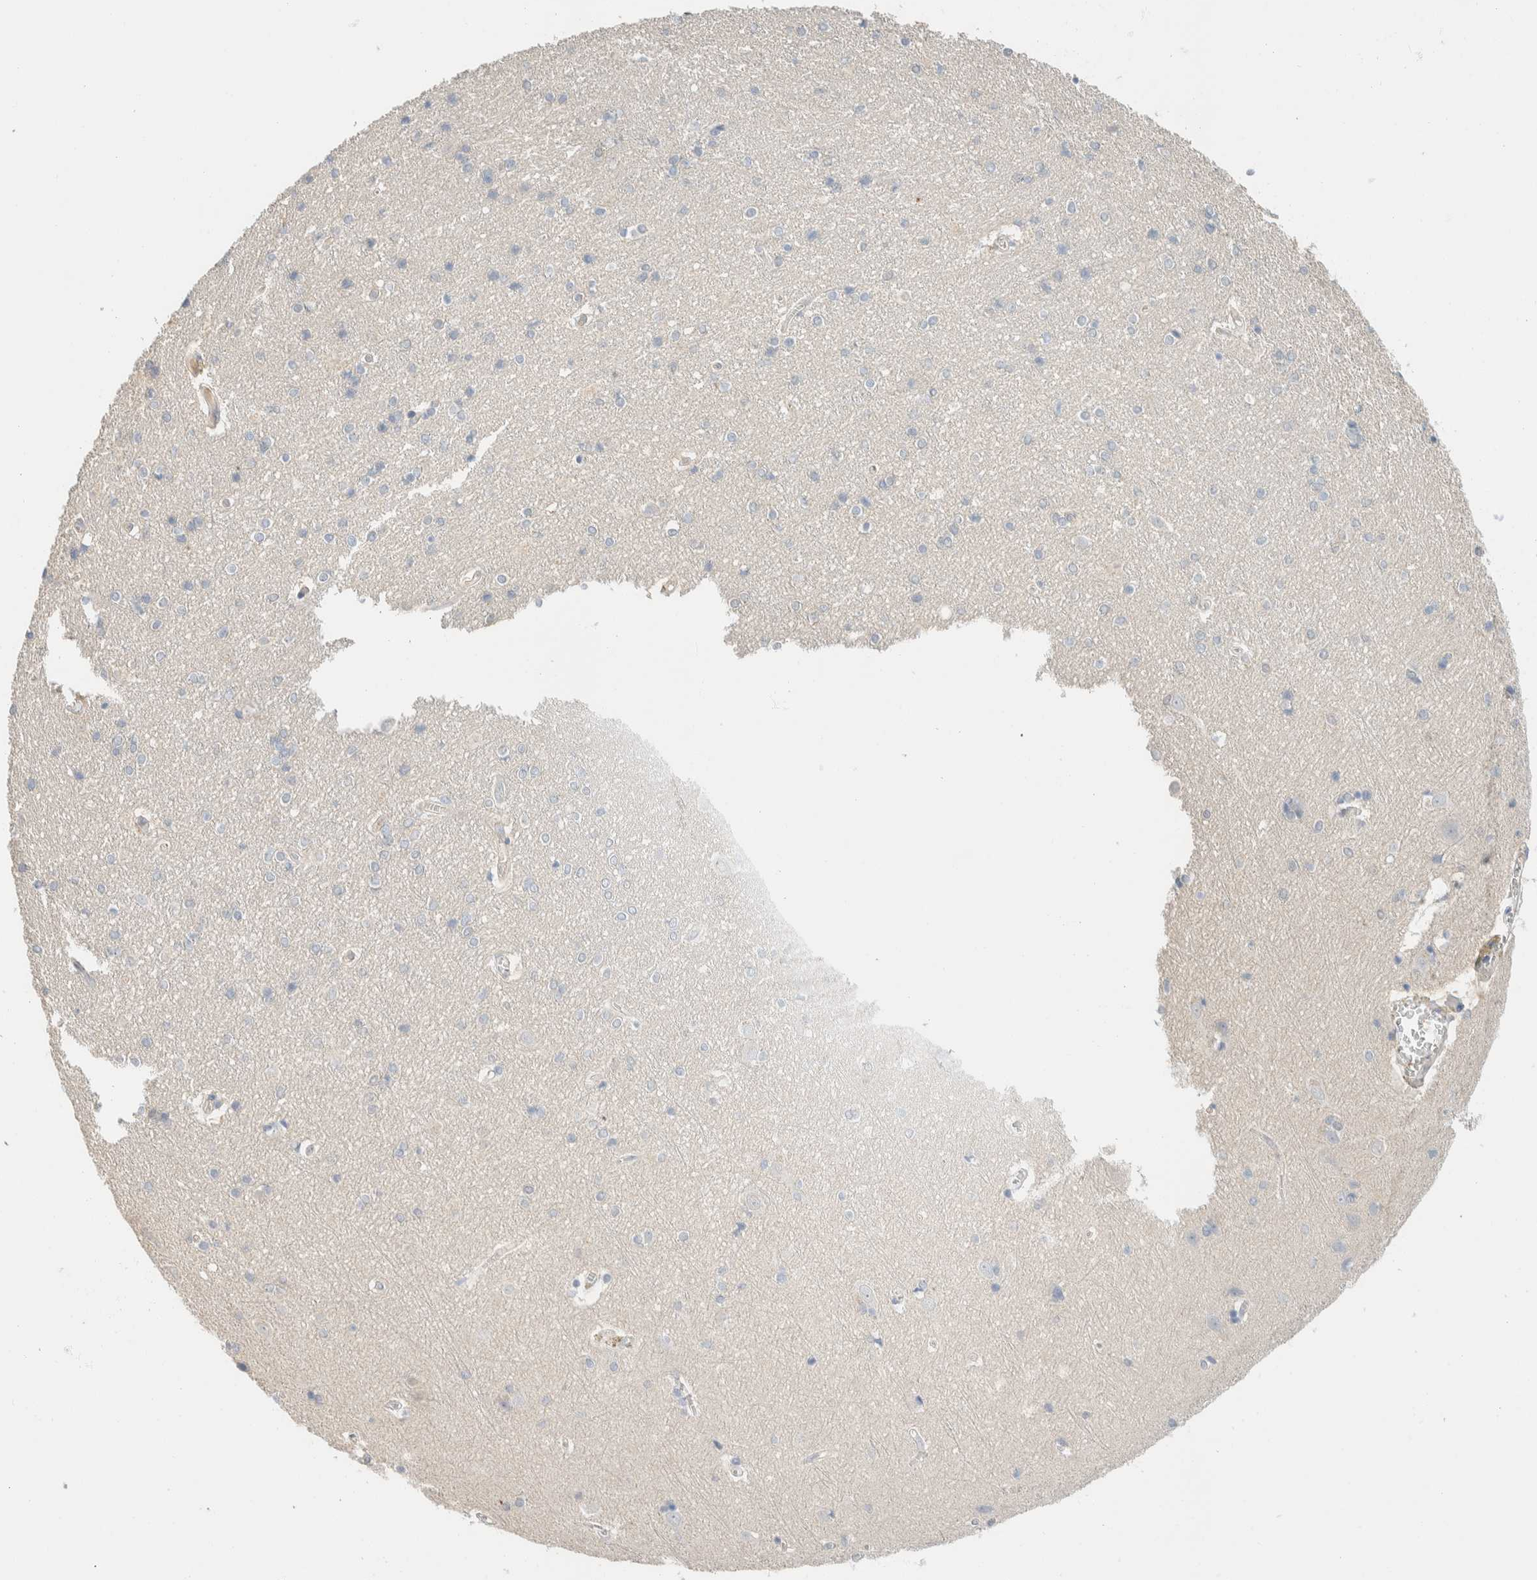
{"staining": {"intensity": "negative", "quantity": "none", "location": "none"}, "tissue": "cerebral cortex", "cell_type": "Endothelial cells", "image_type": "normal", "snomed": [{"axis": "morphology", "description": "Normal tissue, NOS"}, {"axis": "topography", "description": "Cerebral cortex"}], "caption": "Endothelial cells are negative for protein expression in unremarkable human cerebral cortex. The staining is performed using DAB (3,3'-diaminobenzidine) brown chromogen with nuclei counter-stained in using hematoxylin.", "gene": "SETD4", "patient": {"sex": "male", "age": 54}}